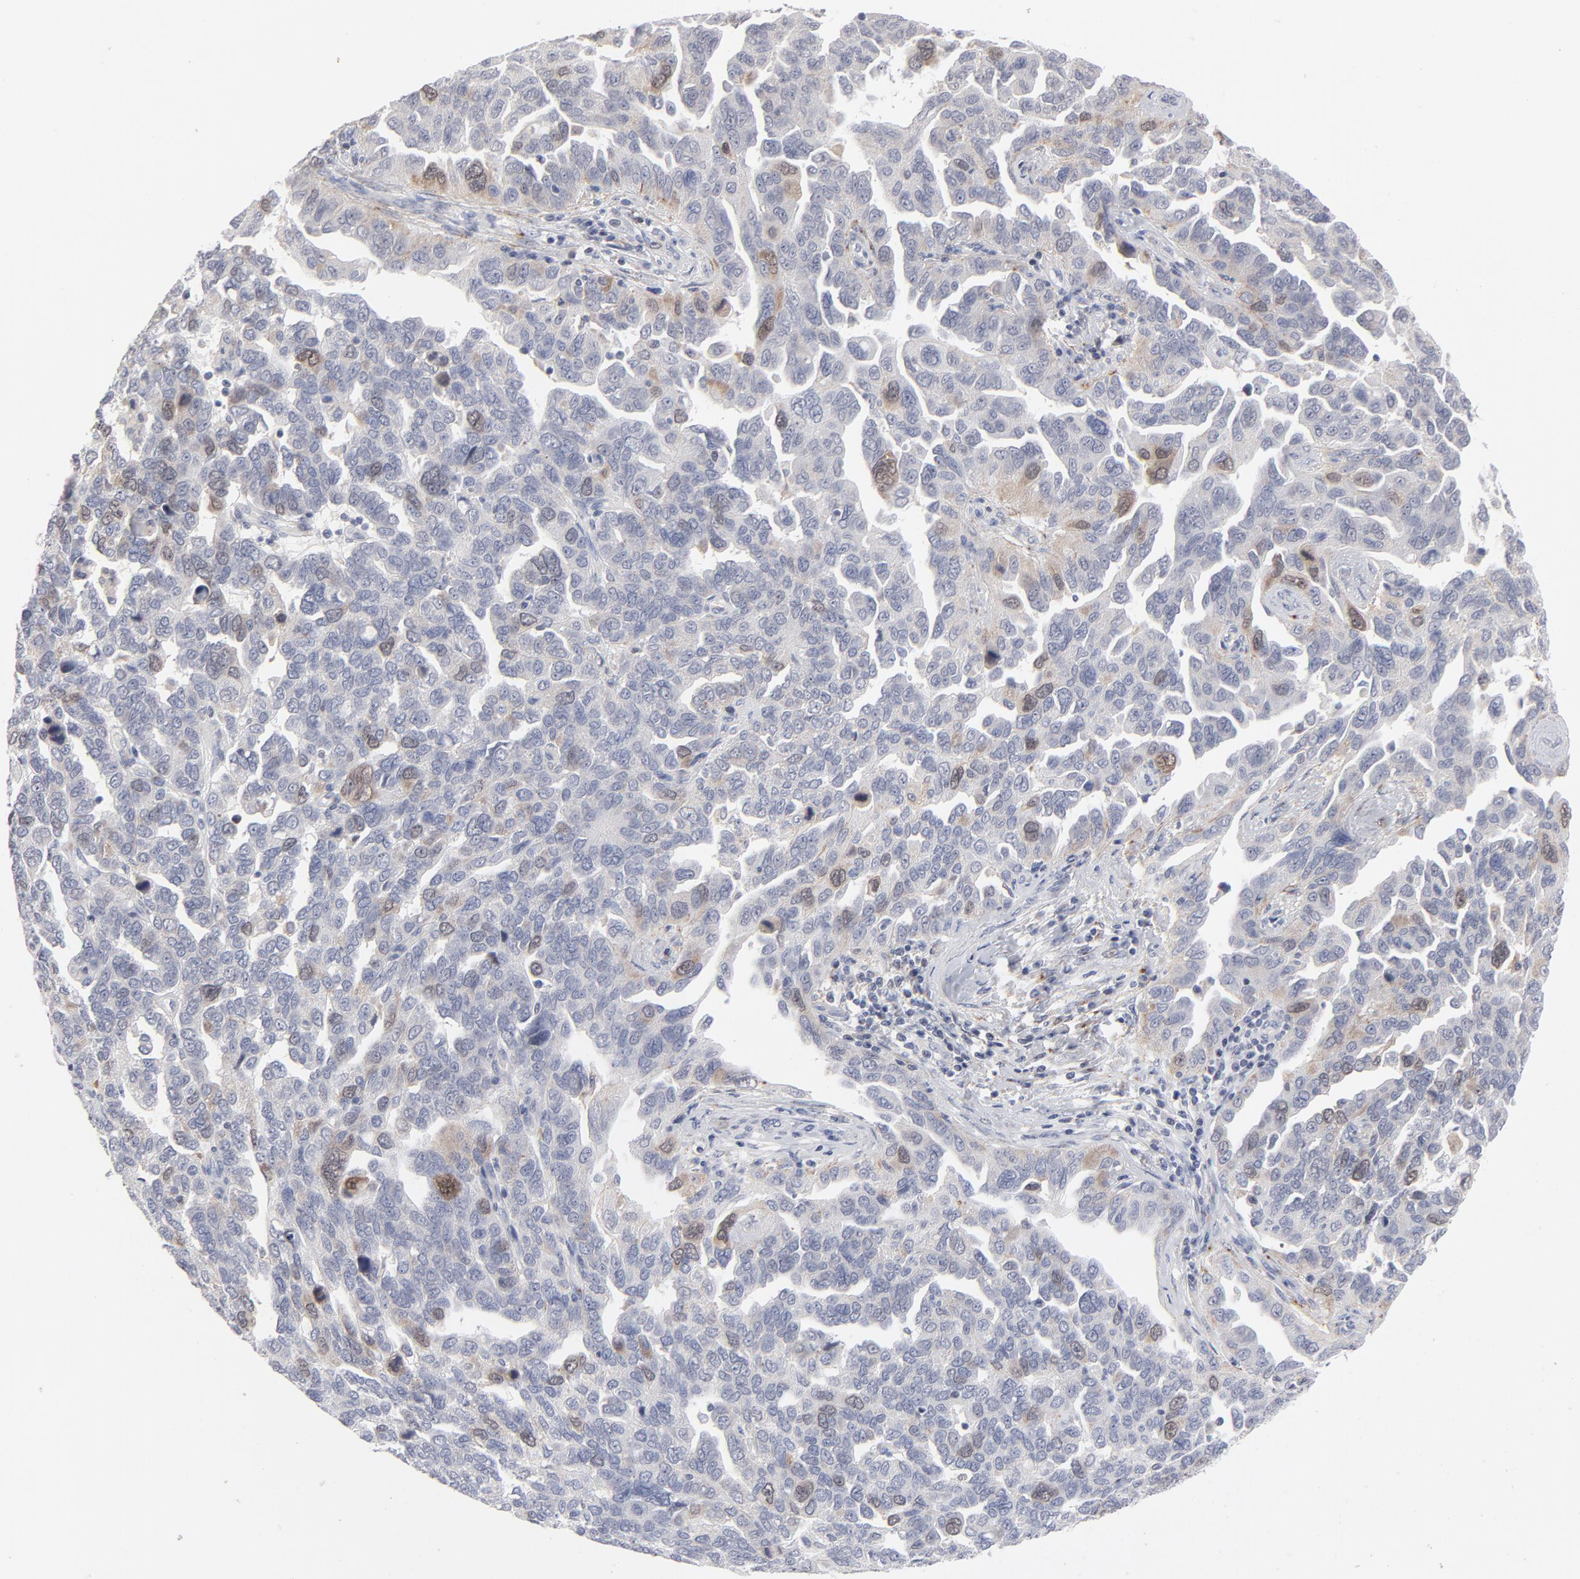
{"staining": {"intensity": "moderate", "quantity": "<25%", "location": "cytoplasmic/membranous"}, "tissue": "ovarian cancer", "cell_type": "Tumor cells", "image_type": "cancer", "snomed": [{"axis": "morphology", "description": "Cystadenocarcinoma, serous, NOS"}, {"axis": "topography", "description": "Ovary"}], "caption": "IHC of ovarian cancer (serous cystadenocarcinoma) displays low levels of moderate cytoplasmic/membranous positivity in about <25% of tumor cells.", "gene": "AURKA", "patient": {"sex": "female", "age": 64}}